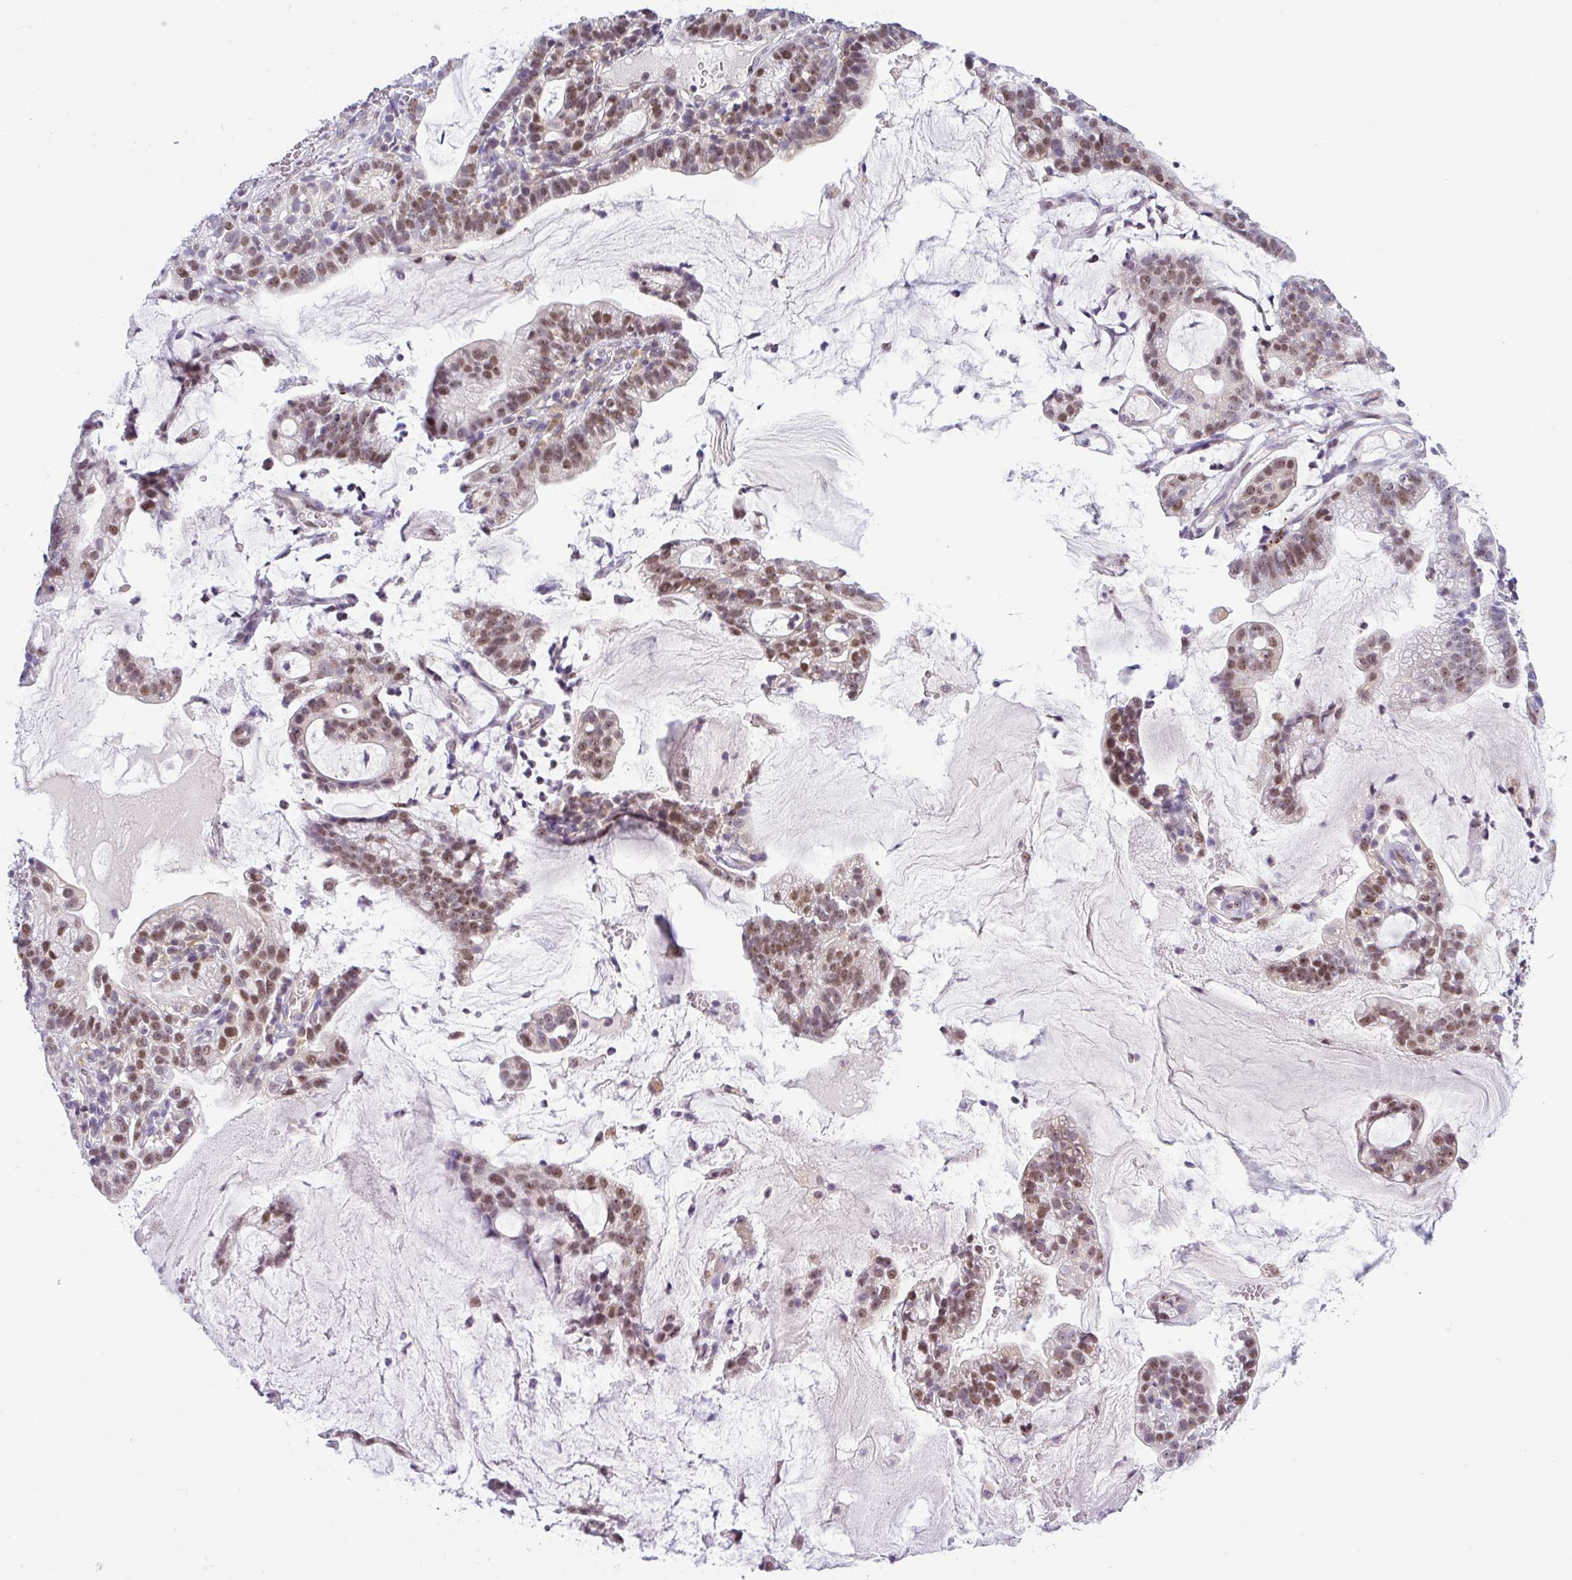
{"staining": {"intensity": "moderate", "quantity": ">75%", "location": "nuclear"}, "tissue": "cervical cancer", "cell_type": "Tumor cells", "image_type": "cancer", "snomed": [{"axis": "morphology", "description": "Adenocarcinoma, NOS"}, {"axis": "topography", "description": "Cervix"}], "caption": "Cervical adenocarcinoma tissue demonstrates moderate nuclear expression in about >75% of tumor cells", "gene": "NDUFB2", "patient": {"sex": "female", "age": 41}}